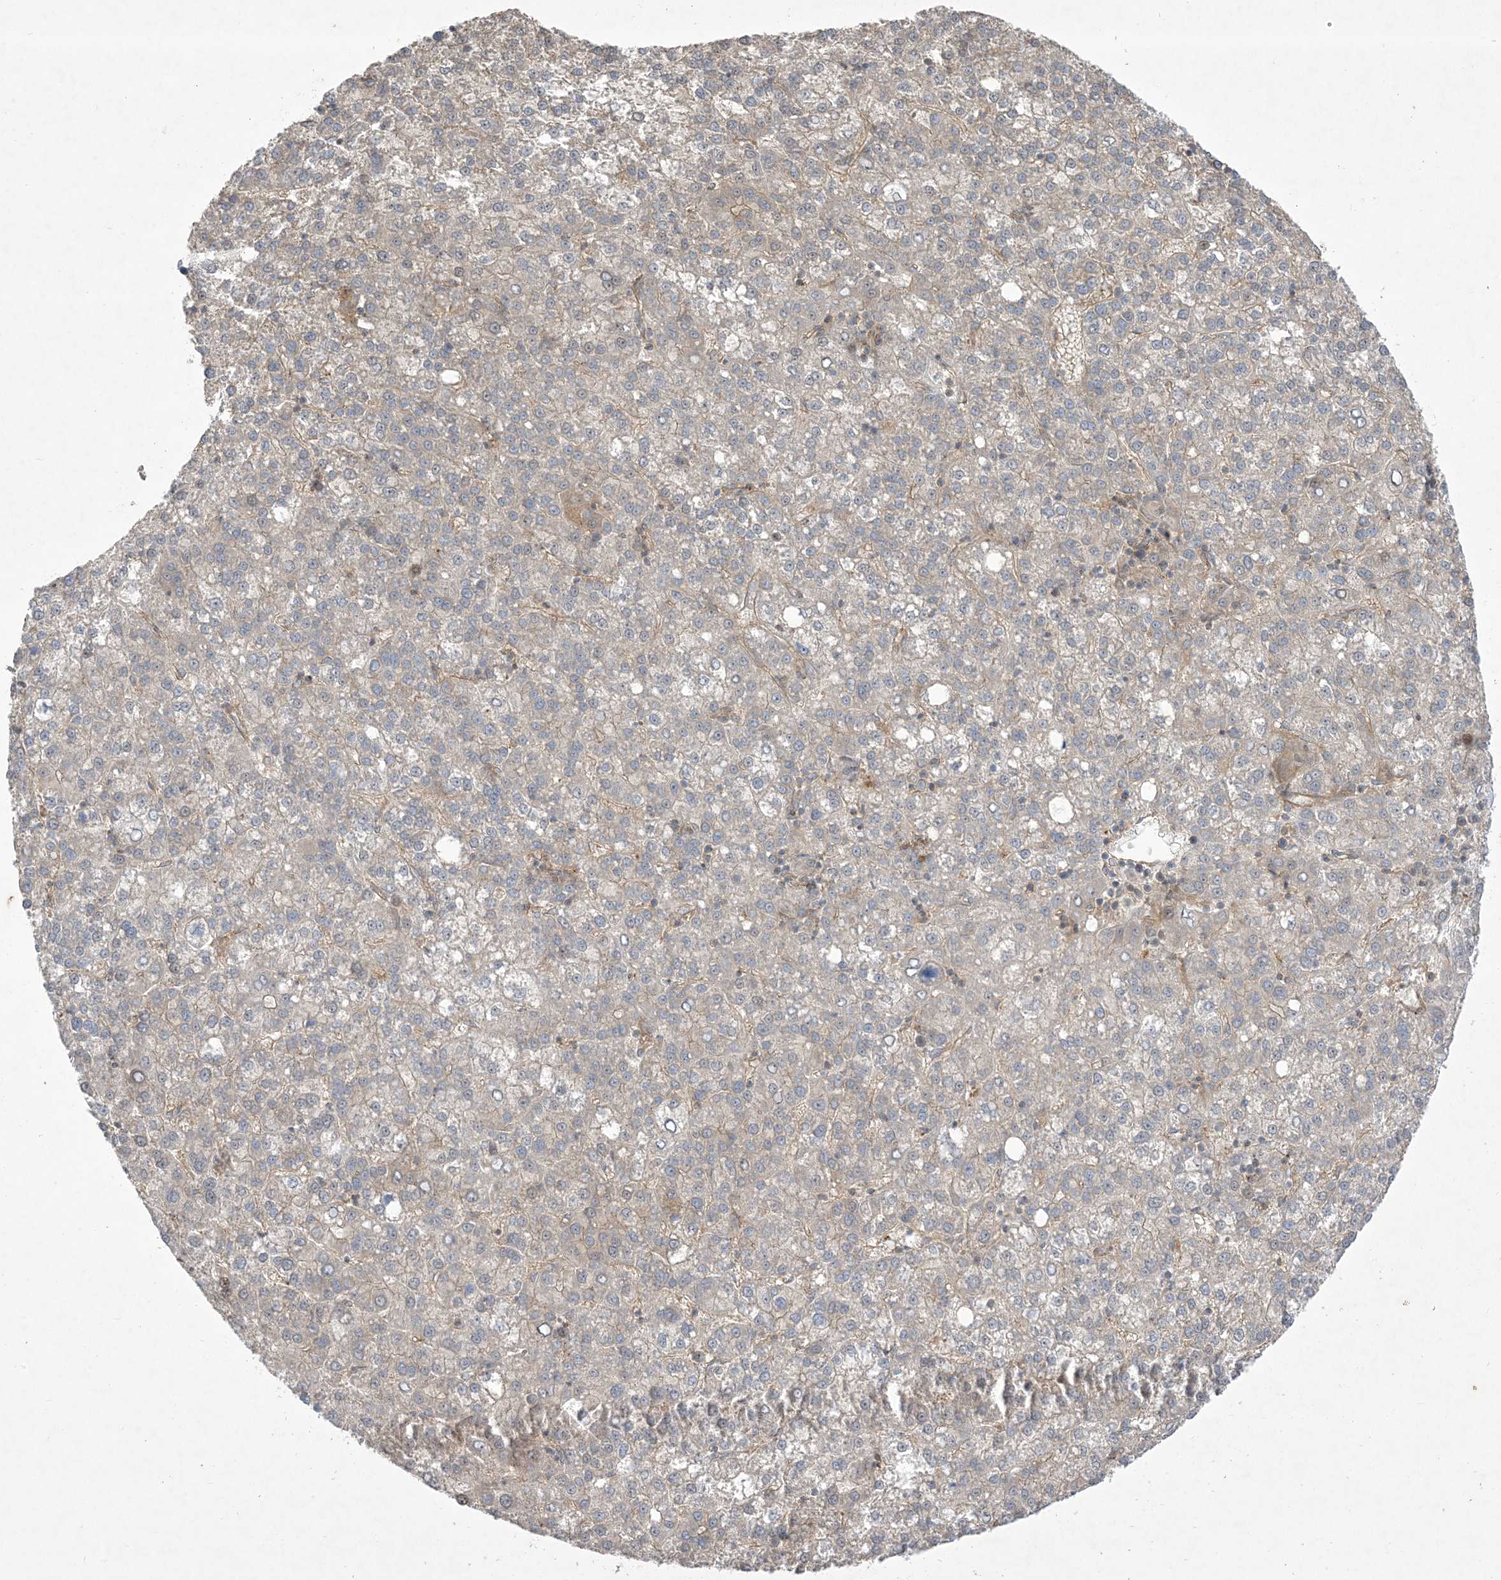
{"staining": {"intensity": "weak", "quantity": "25%-75%", "location": "cytoplasmic/membranous"}, "tissue": "liver cancer", "cell_type": "Tumor cells", "image_type": "cancer", "snomed": [{"axis": "morphology", "description": "Carcinoma, Hepatocellular, NOS"}, {"axis": "topography", "description": "Liver"}], "caption": "There is low levels of weak cytoplasmic/membranous staining in tumor cells of liver cancer, as demonstrated by immunohistochemical staining (brown color).", "gene": "SOGA3", "patient": {"sex": "female", "age": 58}}